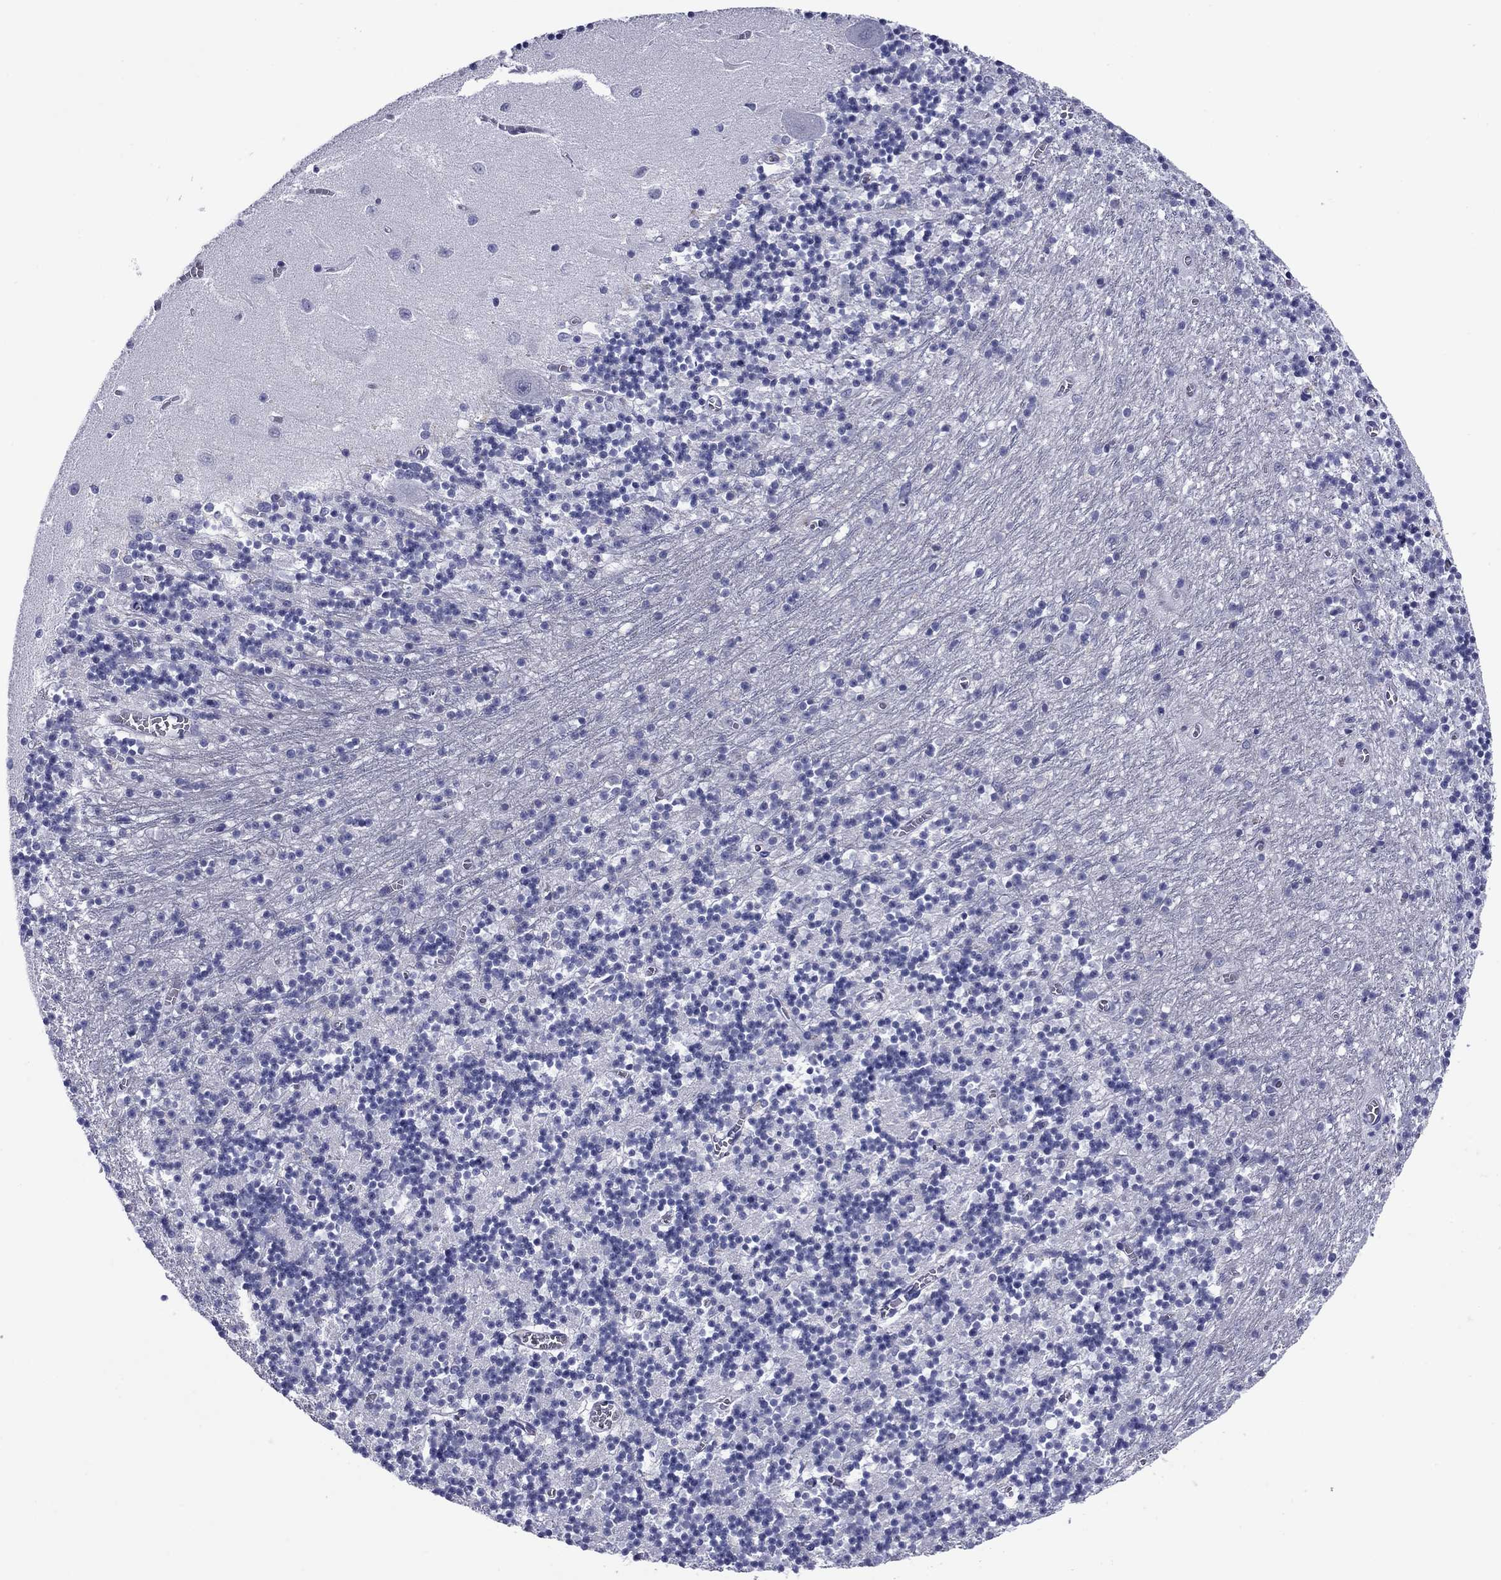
{"staining": {"intensity": "negative", "quantity": "none", "location": "none"}, "tissue": "cerebellum", "cell_type": "Cells in granular layer", "image_type": "normal", "snomed": [{"axis": "morphology", "description": "Normal tissue, NOS"}, {"axis": "topography", "description": "Cerebellum"}], "caption": "IHC image of benign human cerebellum stained for a protein (brown), which reveals no expression in cells in granular layer. (DAB immunohistochemistry visualized using brightfield microscopy, high magnification).", "gene": "TCFL5", "patient": {"sex": "female", "age": 64}}